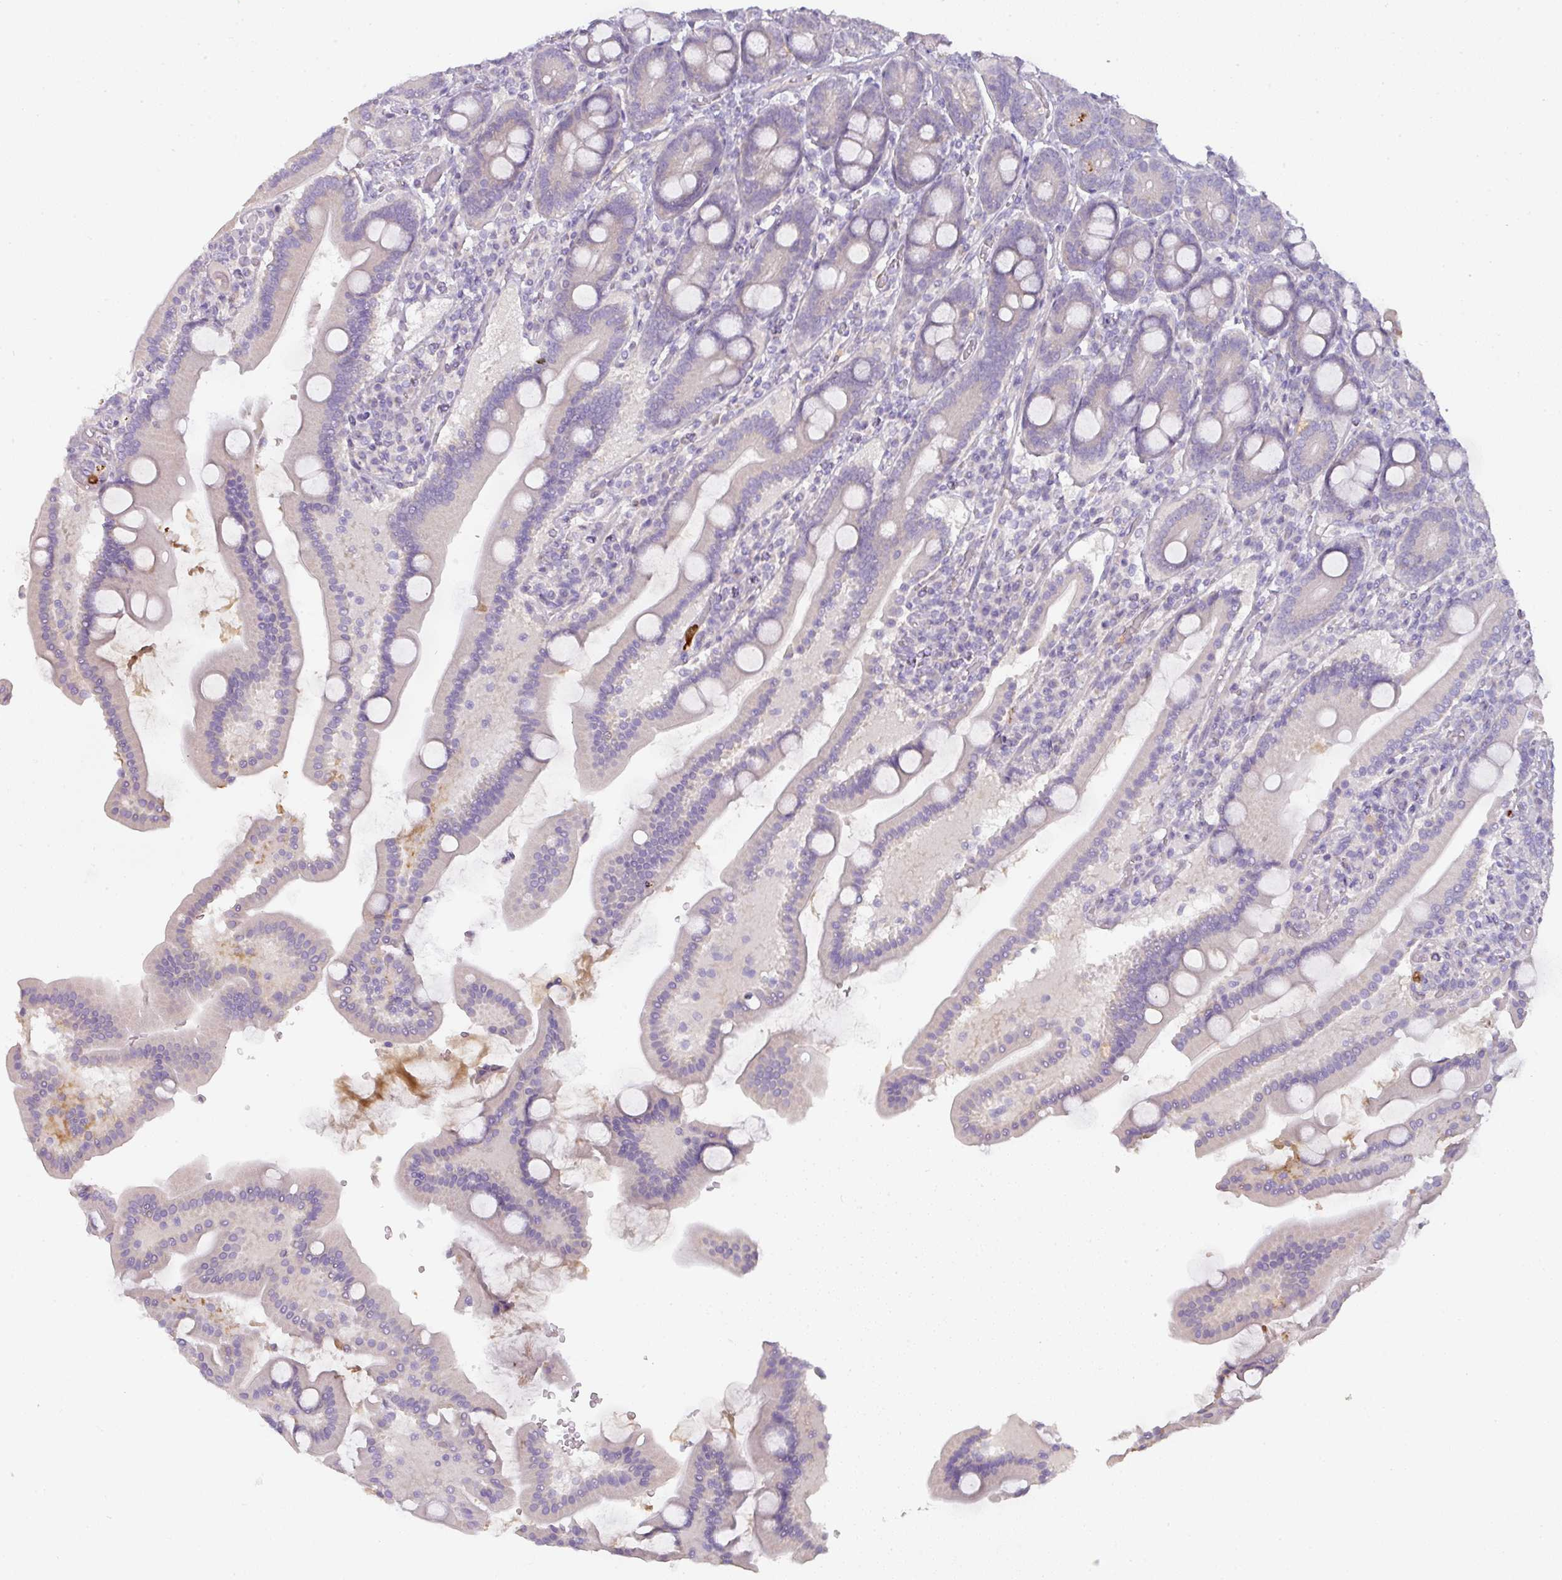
{"staining": {"intensity": "negative", "quantity": "none", "location": "none"}, "tissue": "duodenum", "cell_type": "Glandular cells", "image_type": "normal", "snomed": [{"axis": "morphology", "description": "Normal tissue, NOS"}, {"axis": "topography", "description": "Duodenum"}], "caption": "Duodenum stained for a protein using immunohistochemistry (IHC) displays no staining glandular cells.", "gene": "HHEX", "patient": {"sex": "male", "age": 55}}